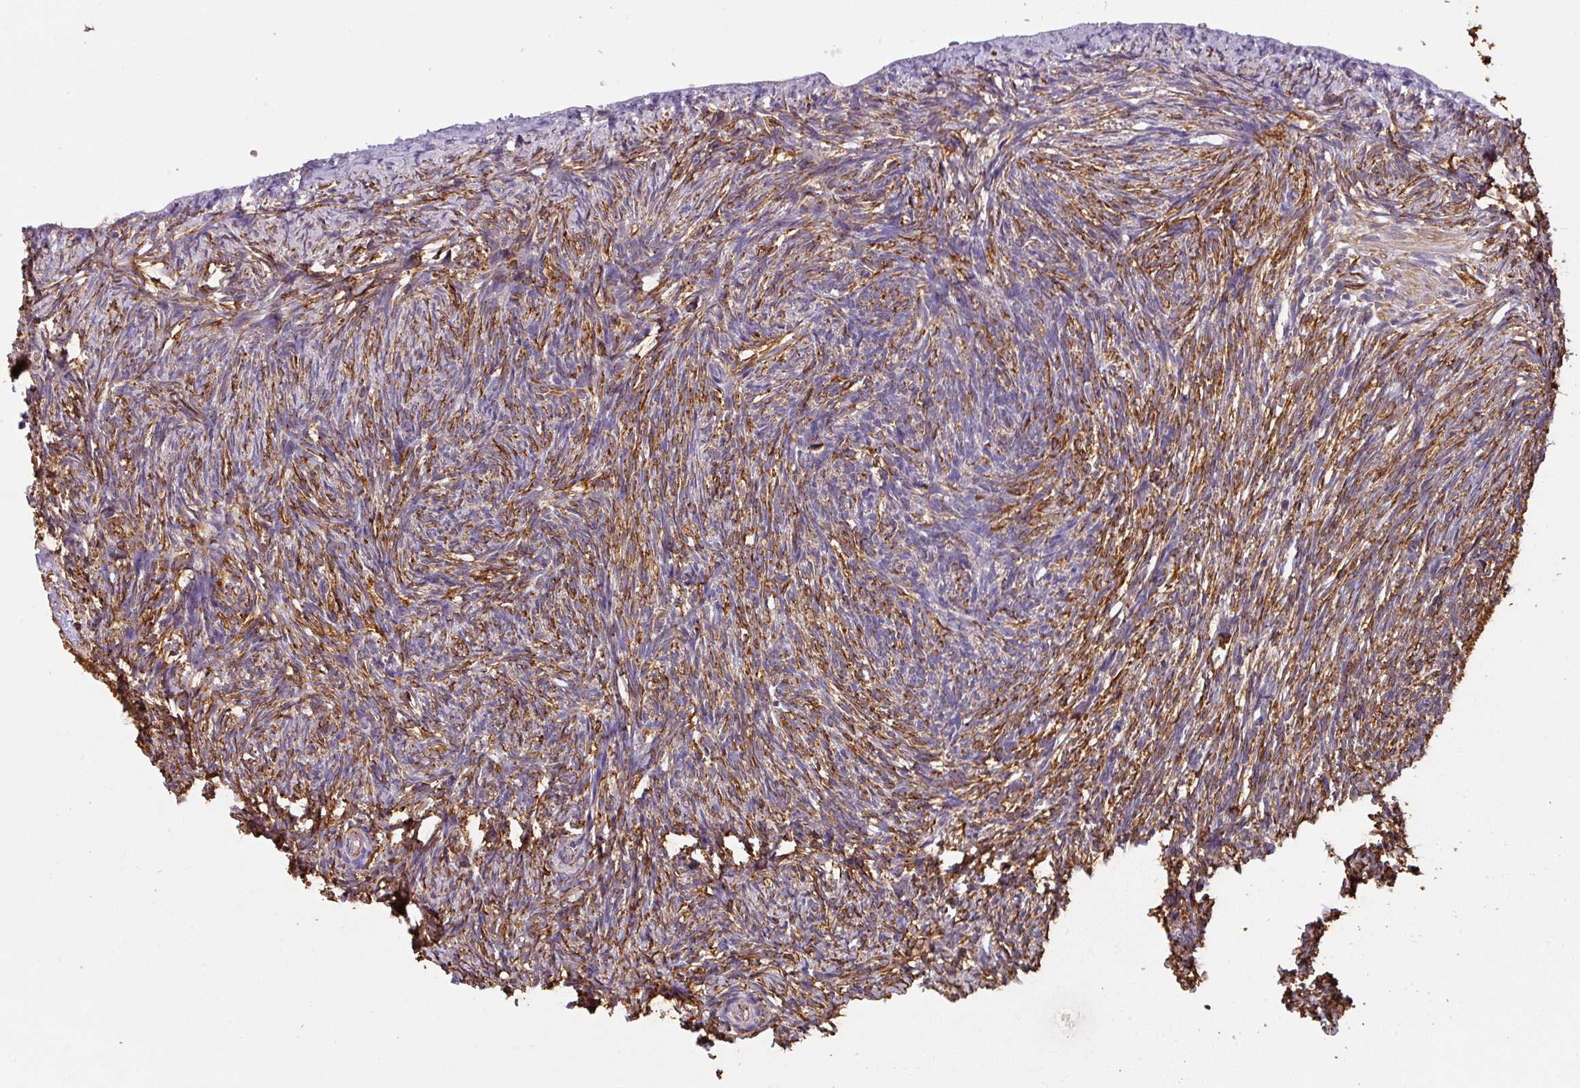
{"staining": {"intensity": "moderate", "quantity": ">75%", "location": "cytoplasmic/membranous"}, "tissue": "ovary", "cell_type": "Ovarian stroma cells", "image_type": "normal", "snomed": [{"axis": "morphology", "description": "Normal tissue, NOS"}, {"axis": "topography", "description": "Ovary"}], "caption": "Ovarian stroma cells show moderate cytoplasmic/membranous positivity in about >75% of cells in benign ovary.", "gene": "ZNF280C", "patient": {"sex": "female", "age": 51}}